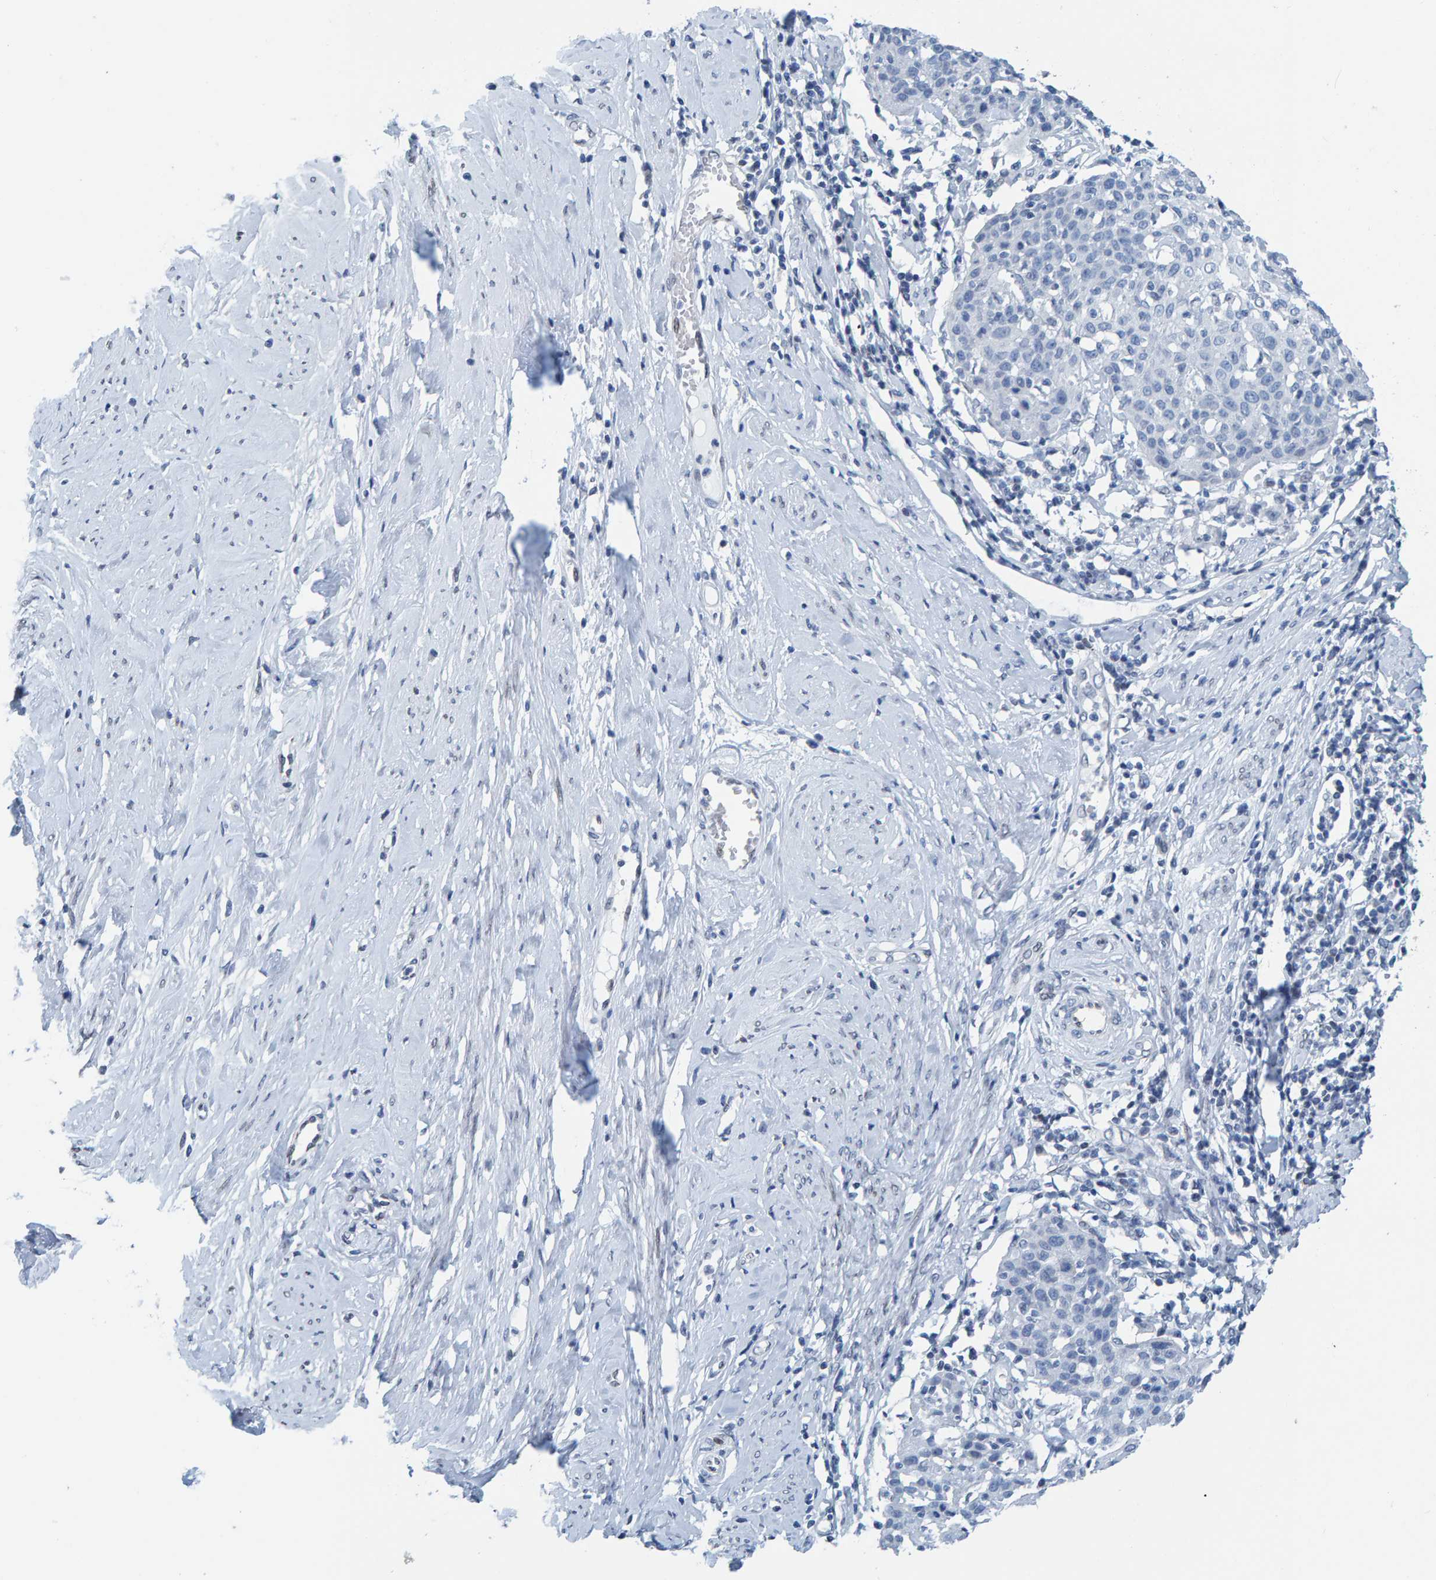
{"staining": {"intensity": "negative", "quantity": "none", "location": "none"}, "tissue": "cervical cancer", "cell_type": "Tumor cells", "image_type": "cancer", "snomed": [{"axis": "morphology", "description": "Squamous cell carcinoma, NOS"}, {"axis": "topography", "description": "Cervix"}], "caption": "Immunohistochemistry micrograph of cervical squamous cell carcinoma stained for a protein (brown), which demonstrates no expression in tumor cells.", "gene": "LMNB2", "patient": {"sex": "female", "age": 38}}